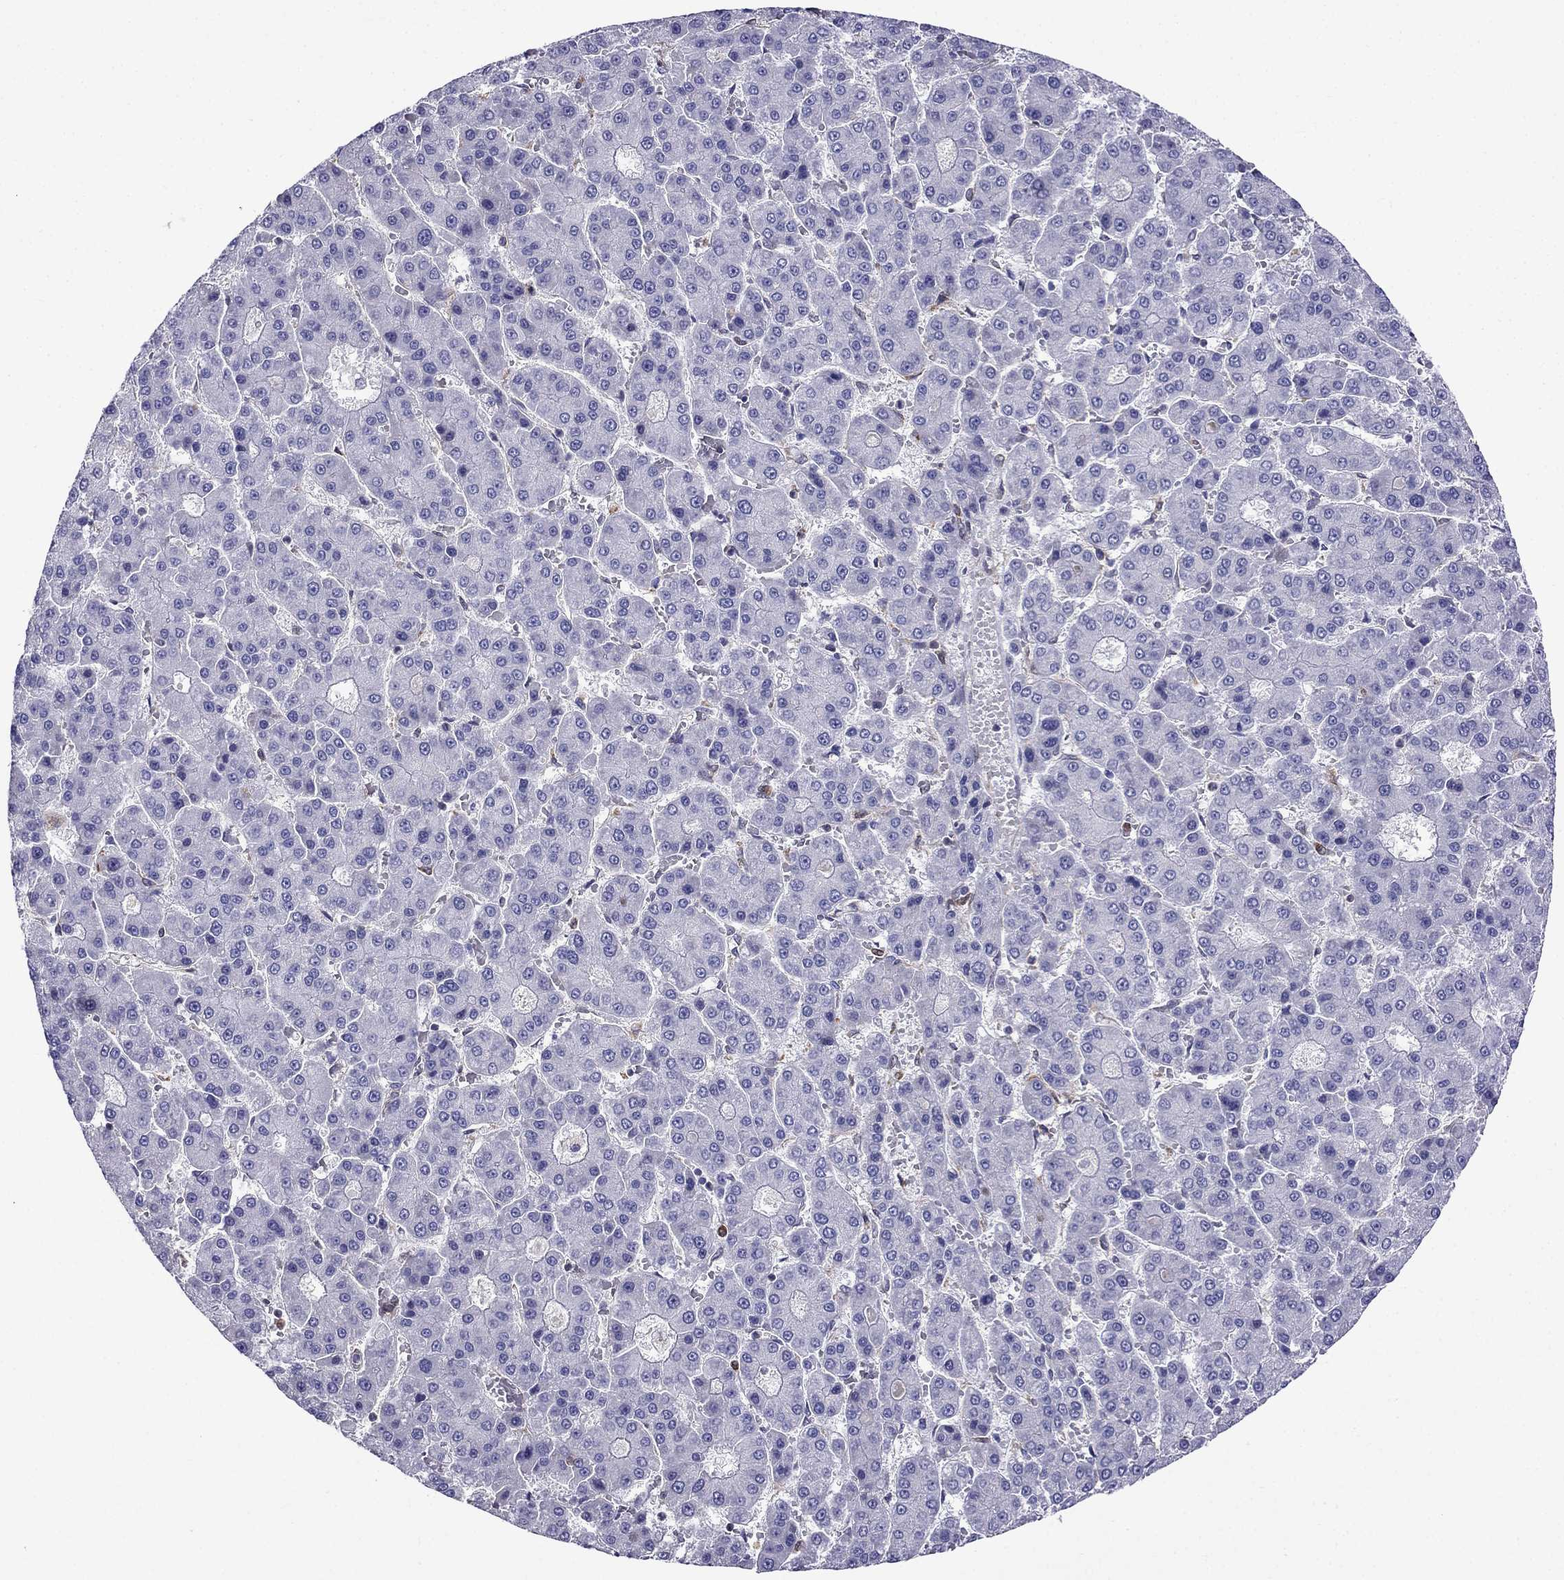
{"staining": {"intensity": "negative", "quantity": "none", "location": "none"}, "tissue": "liver cancer", "cell_type": "Tumor cells", "image_type": "cancer", "snomed": [{"axis": "morphology", "description": "Carcinoma, Hepatocellular, NOS"}, {"axis": "topography", "description": "Liver"}], "caption": "Immunohistochemistry (IHC) of human liver cancer shows no expression in tumor cells. (IHC, brightfield microscopy, high magnification).", "gene": "GNAL", "patient": {"sex": "male", "age": 70}}